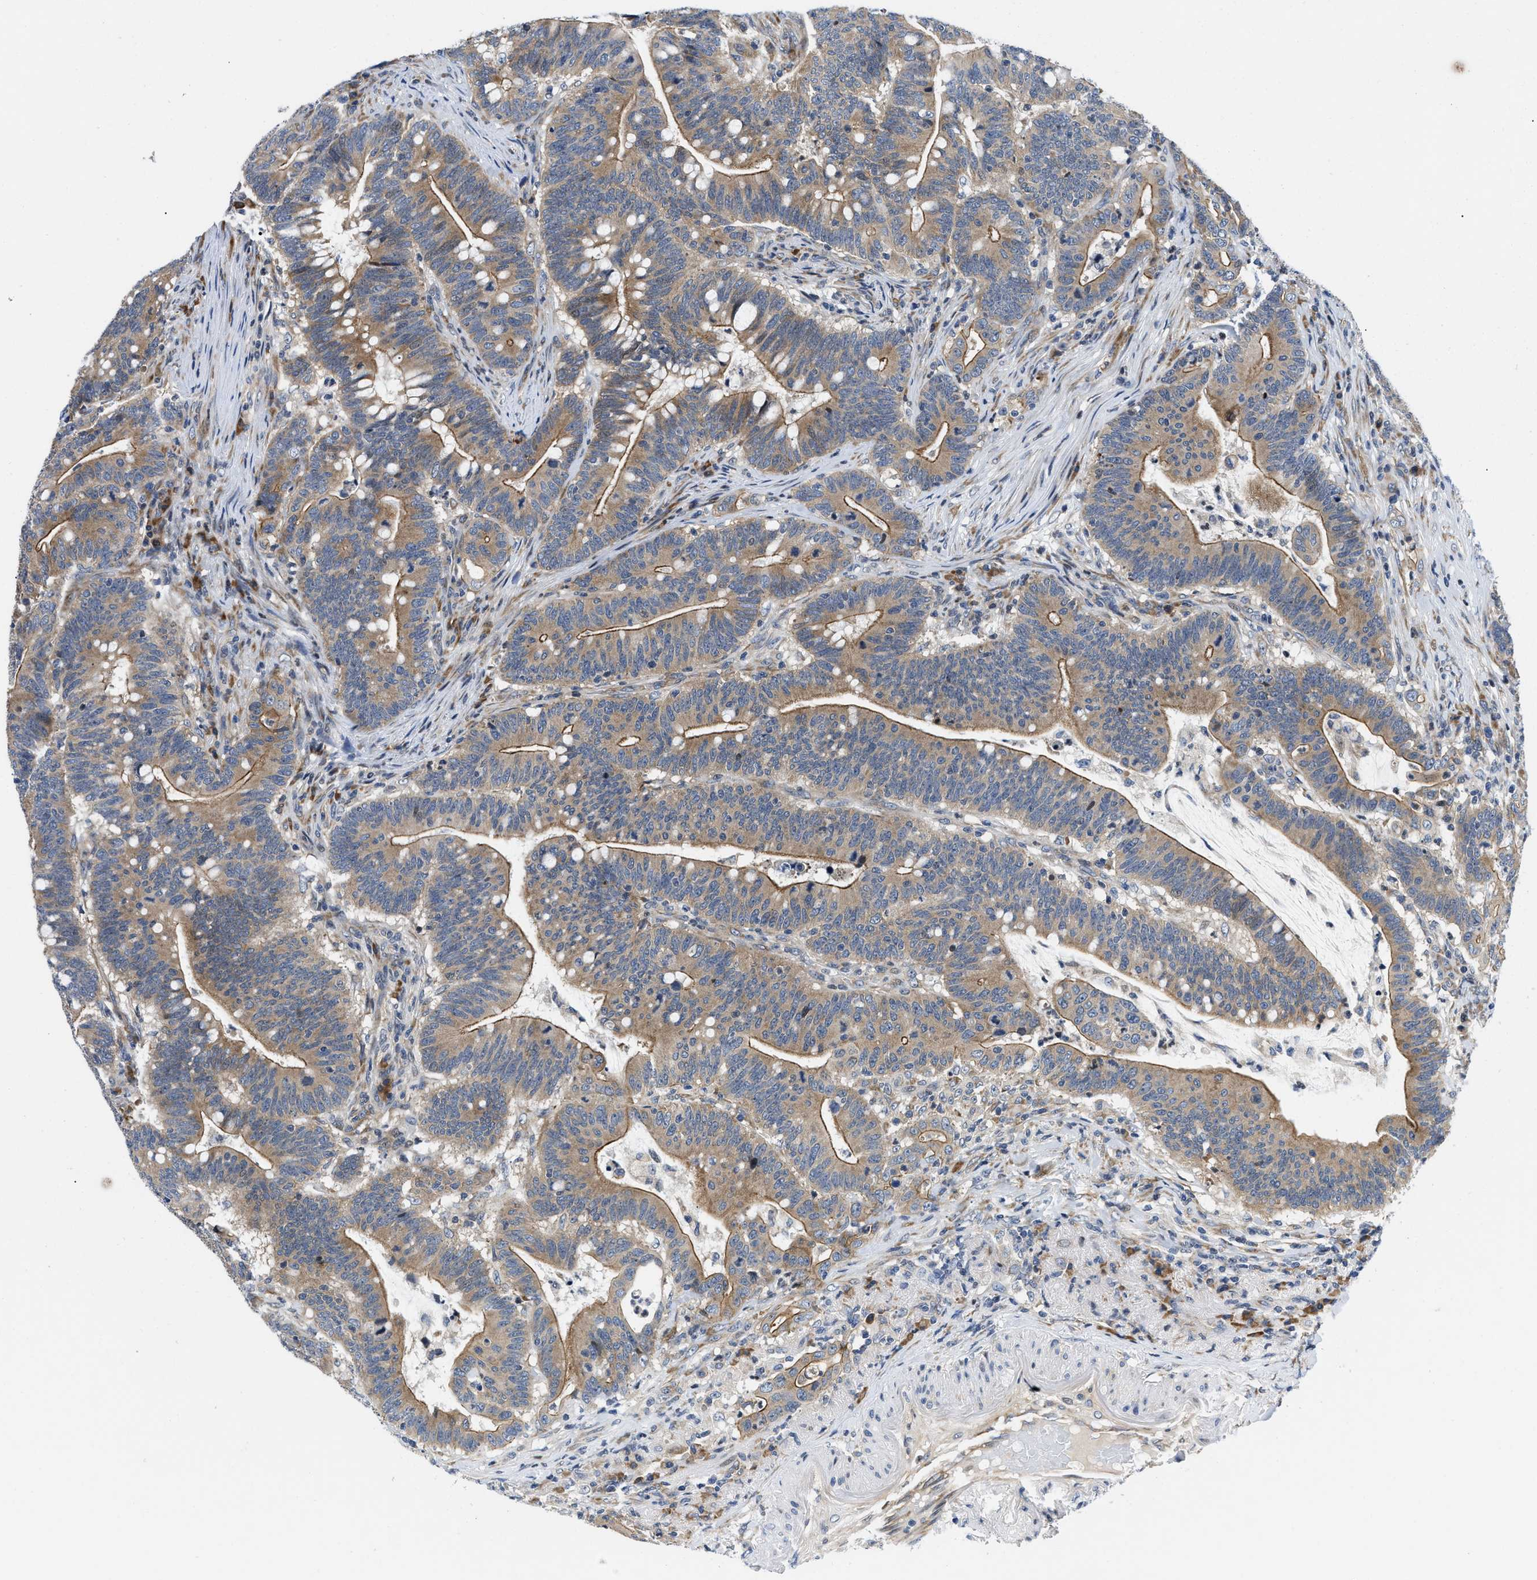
{"staining": {"intensity": "moderate", "quantity": ">75%", "location": "cytoplasmic/membranous"}, "tissue": "colorectal cancer", "cell_type": "Tumor cells", "image_type": "cancer", "snomed": [{"axis": "morphology", "description": "Normal tissue, NOS"}, {"axis": "morphology", "description": "Adenocarcinoma, NOS"}, {"axis": "topography", "description": "Colon"}], "caption": "The image reveals immunohistochemical staining of colorectal adenocarcinoma. There is moderate cytoplasmic/membranous expression is present in about >75% of tumor cells. The staining is performed using DAB (3,3'-diaminobenzidine) brown chromogen to label protein expression. The nuclei are counter-stained blue using hematoxylin.", "gene": "IKBKE", "patient": {"sex": "female", "age": 66}}